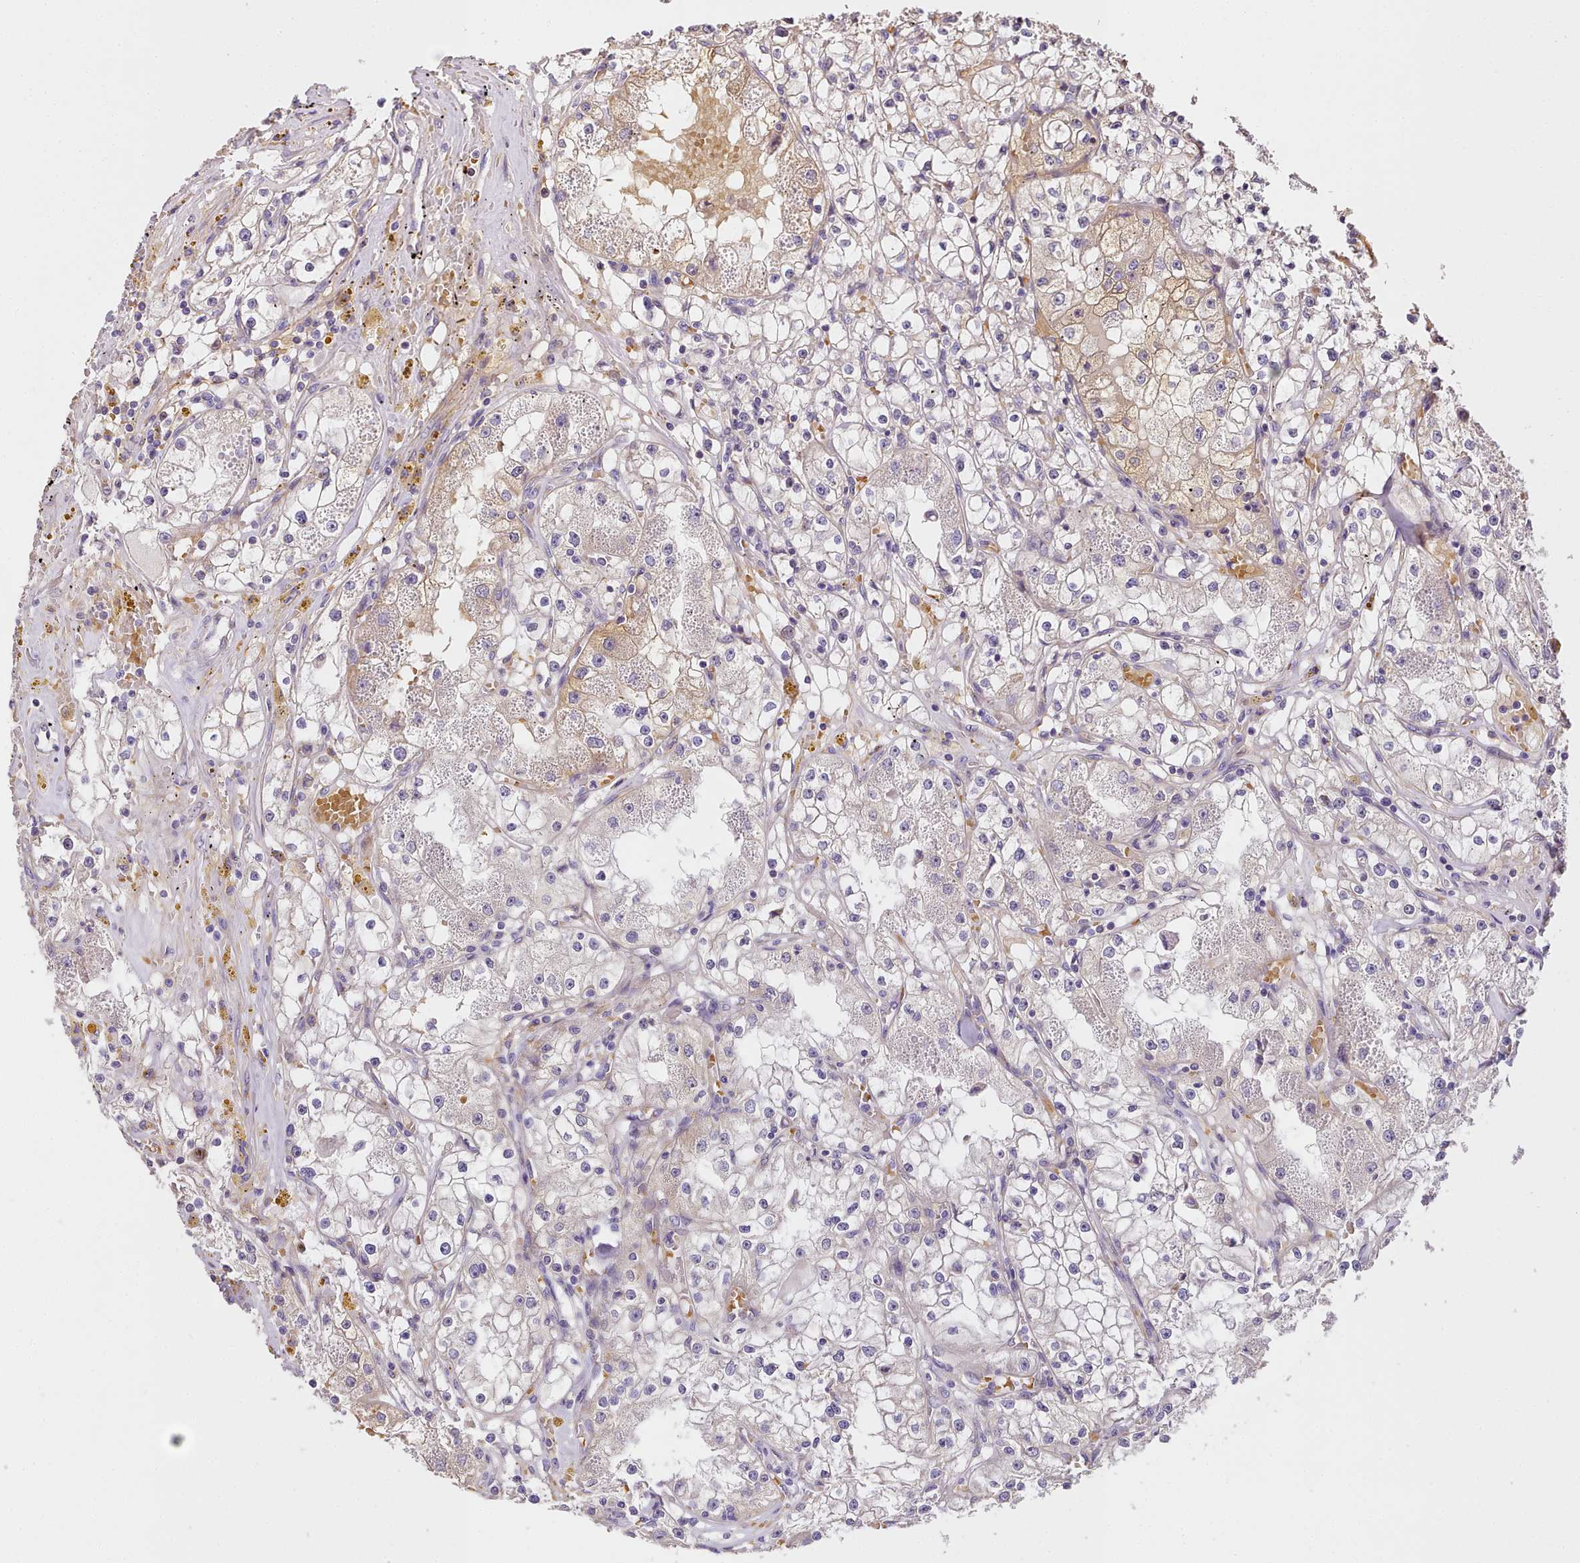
{"staining": {"intensity": "weak", "quantity": "<25%", "location": "cytoplasmic/membranous"}, "tissue": "renal cancer", "cell_type": "Tumor cells", "image_type": "cancer", "snomed": [{"axis": "morphology", "description": "Adenocarcinoma, NOS"}, {"axis": "topography", "description": "Kidney"}], "caption": "A histopathology image of adenocarcinoma (renal) stained for a protein demonstrates no brown staining in tumor cells.", "gene": "NBPF1", "patient": {"sex": "male", "age": 56}}